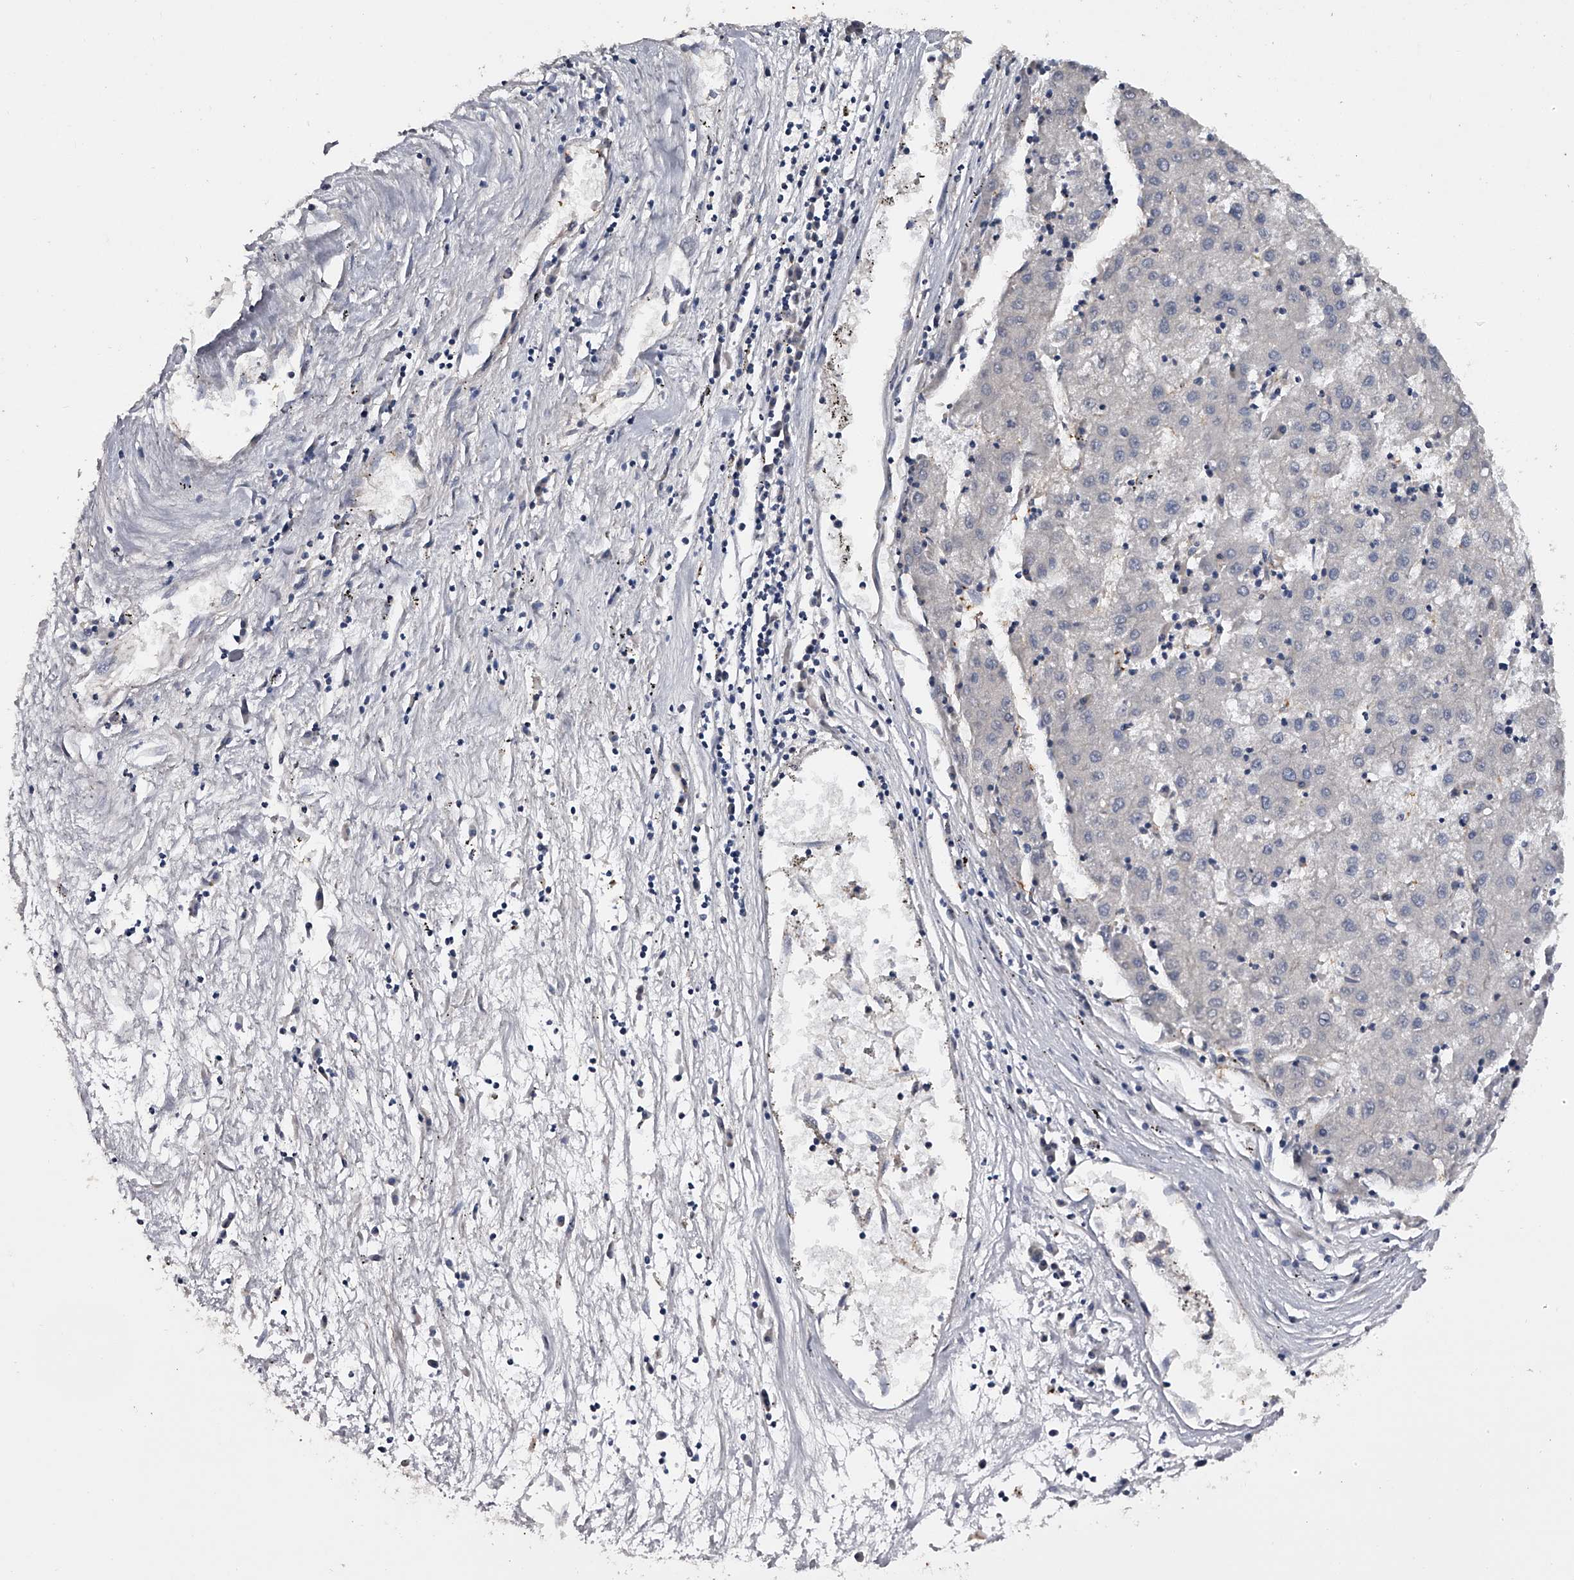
{"staining": {"intensity": "negative", "quantity": "none", "location": "none"}, "tissue": "liver cancer", "cell_type": "Tumor cells", "image_type": "cancer", "snomed": [{"axis": "morphology", "description": "Carcinoma, Hepatocellular, NOS"}, {"axis": "topography", "description": "Liver"}], "caption": "IHC of human liver cancer demonstrates no positivity in tumor cells. Brightfield microscopy of IHC stained with DAB (brown) and hematoxylin (blue), captured at high magnification.", "gene": "MDN1", "patient": {"sex": "male", "age": 72}}